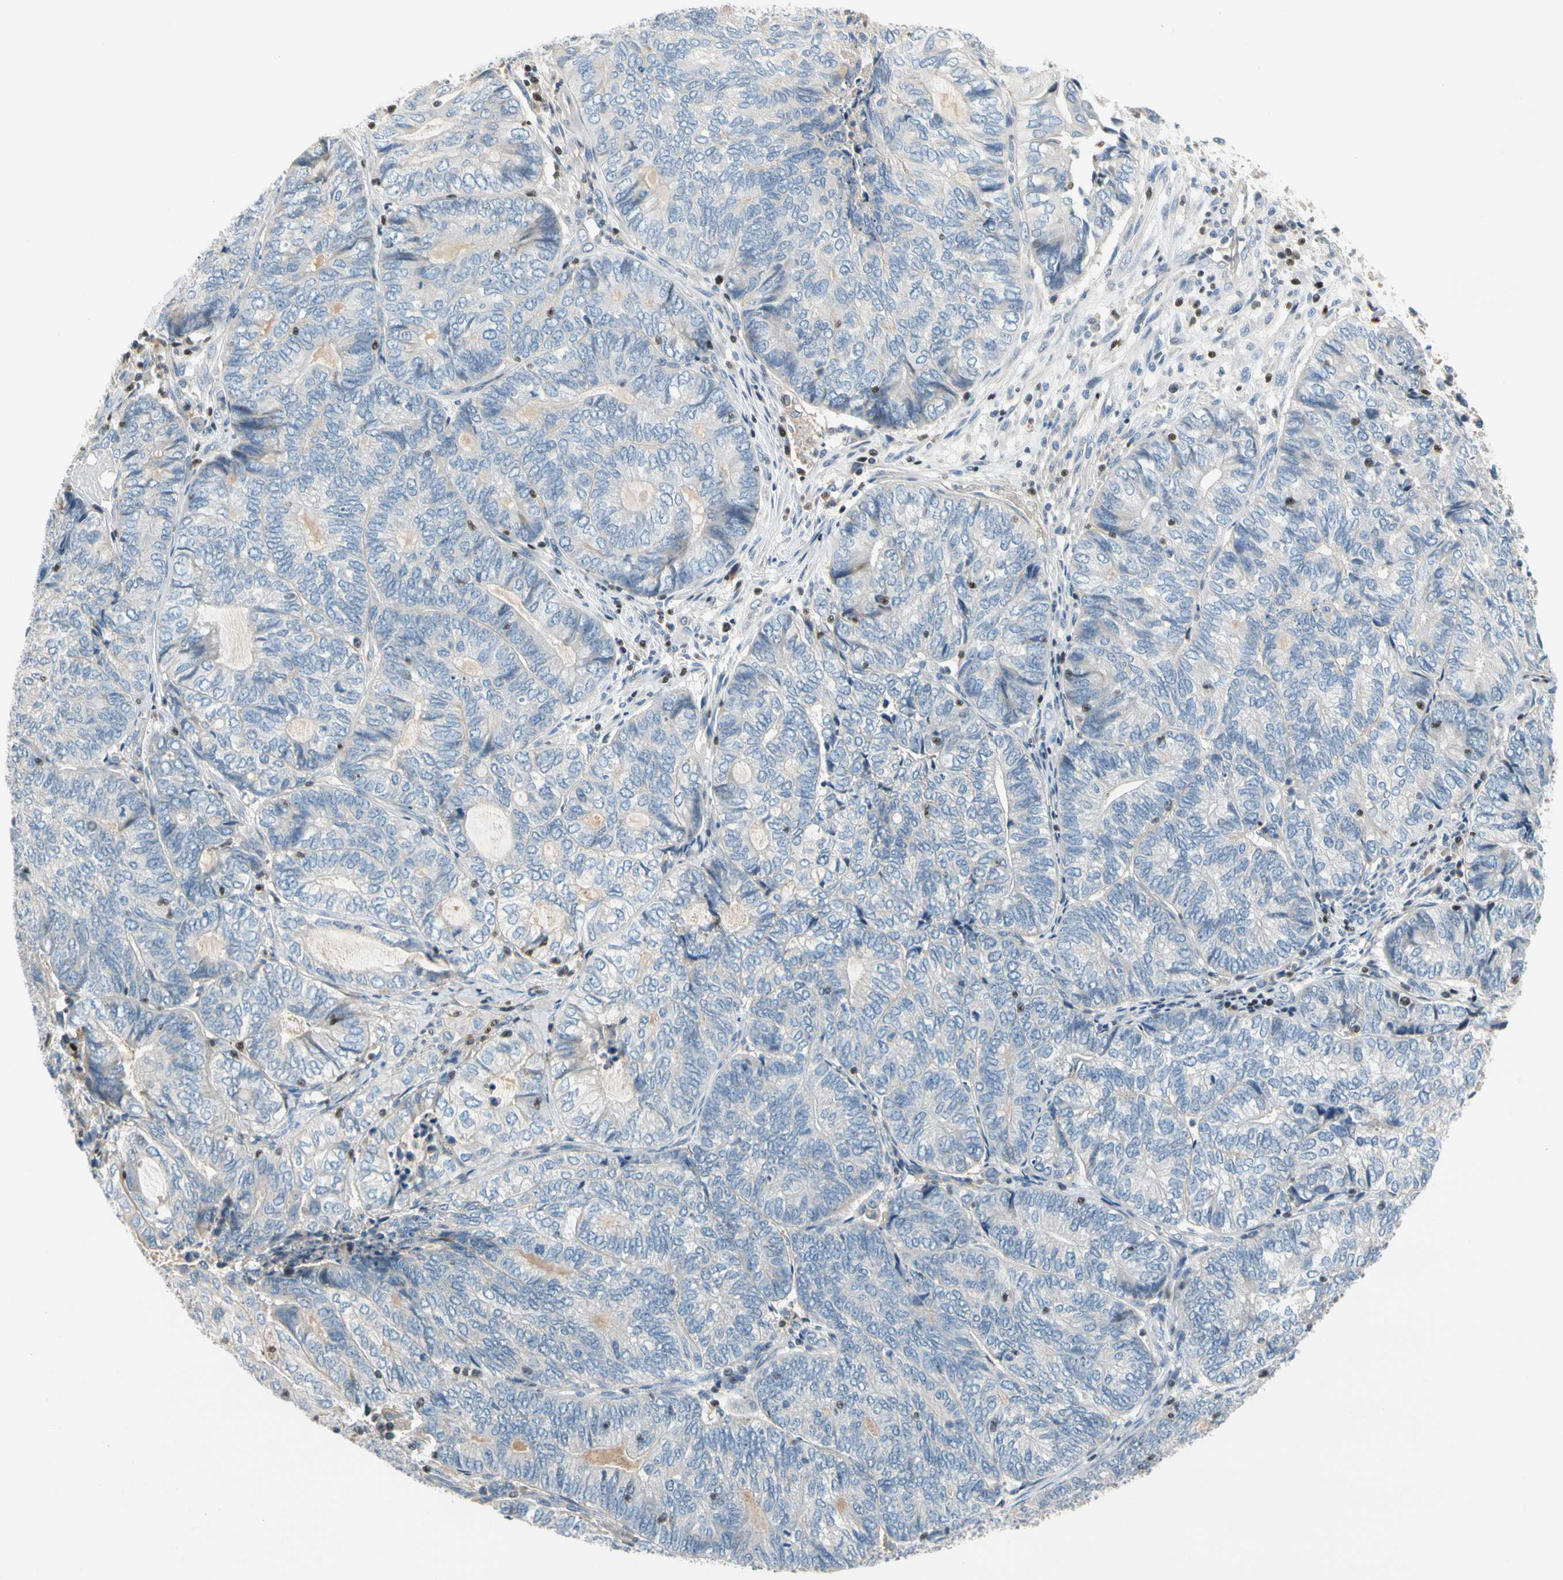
{"staining": {"intensity": "negative", "quantity": "none", "location": "none"}, "tissue": "endometrial cancer", "cell_type": "Tumor cells", "image_type": "cancer", "snomed": [{"axis": "morphology", "description": "Adenocarcinoma, NOS"}, {"axis": "topography", "description": "Uterus"}, {"axis": "topography", "description": "Endometrium"}], "caption": "A histopathology image of human endometrial cancer is negative for staining in tumor cells. (DAB immunohistochemistry with hematoxylin counter stain).", "gene": "SP140", "patient": {"sex": "female", "age": 70}}